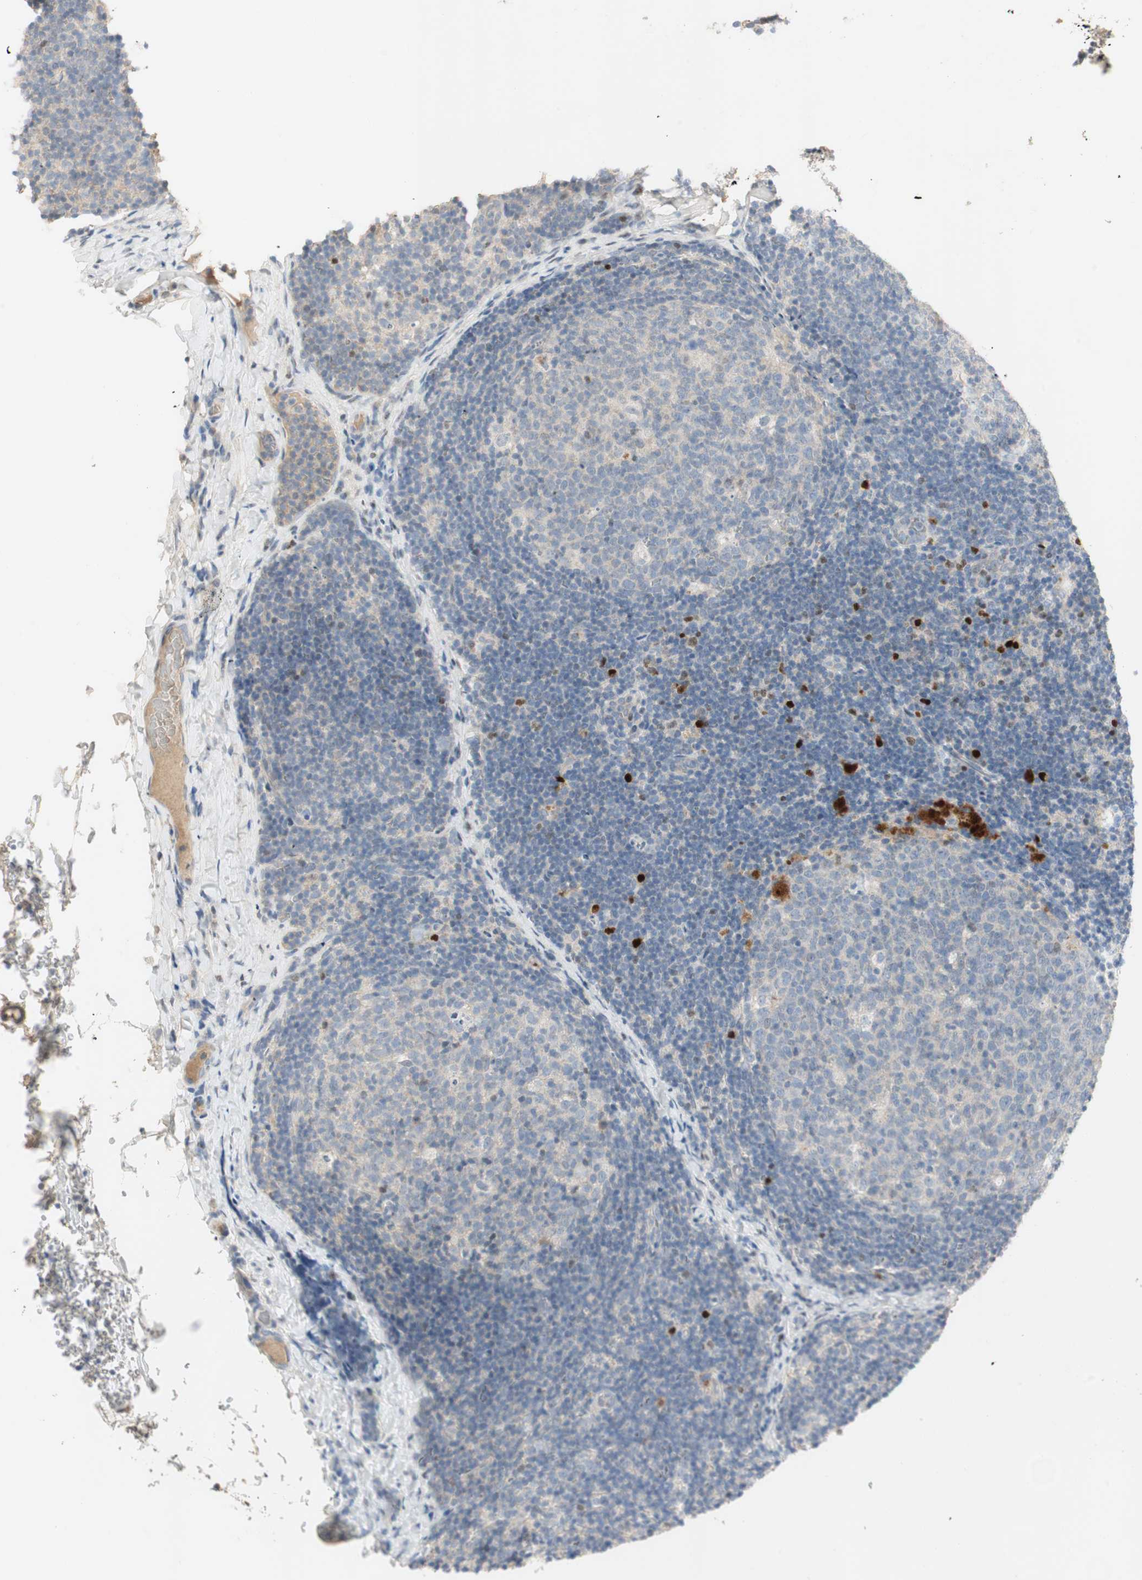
{"staining": {"intensity": "negative", "quantity": "none", "location": "none"}, "tissue": "lymph node", "cell_type": "Germinal center cells", "image_type": "normal", "snomed": [{"axis": "morphology", "description": "Normal tissue, NOS"}, {"axis": "topography", "description": "Lymph node"}], "caption": "Germinal center cells show no significant protein expression in benign lymph node. (DAB immunohistochemistry visualized using brightfield microscopy, high magnification).", "gene": "RUNX2", "patient": {"sex": "female", "age": 14}}